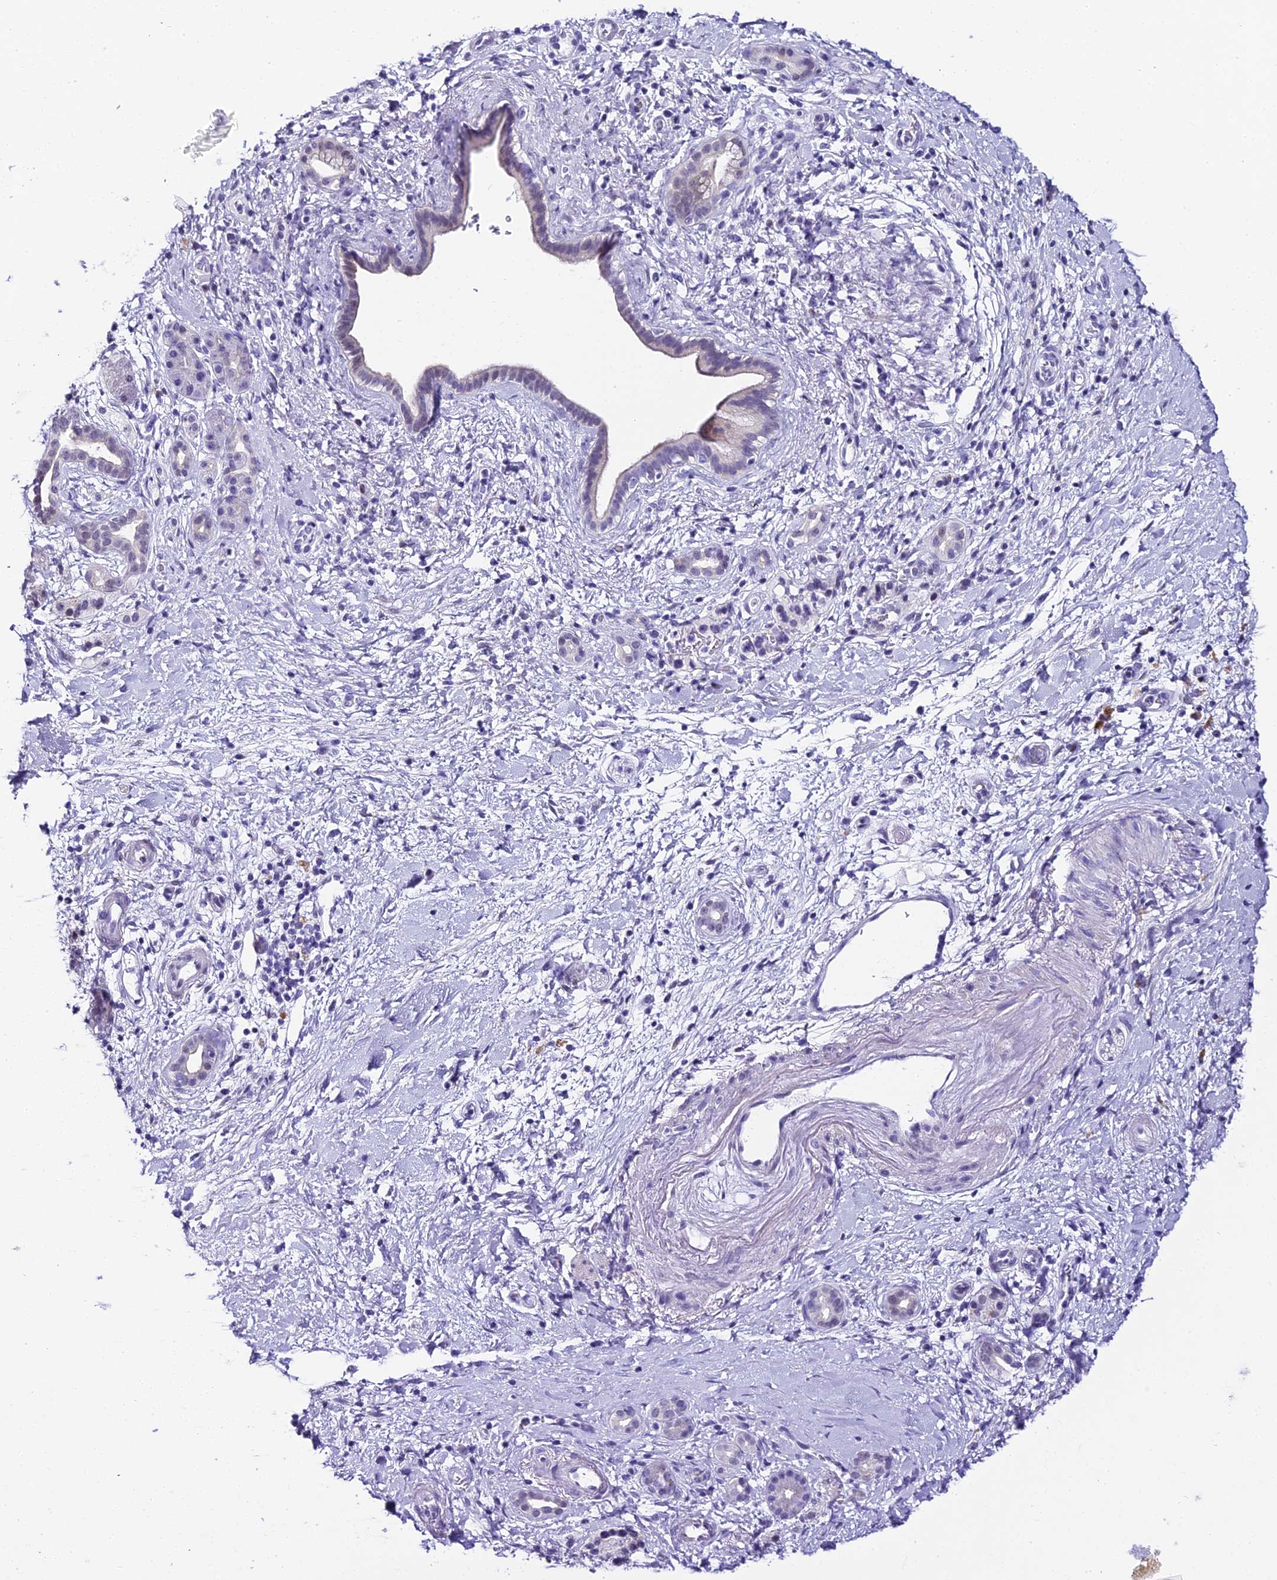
{"staining": {"intensity": "negative", "quantity": "none", "location": "none"}, "tissue": "pancreatic cancer", "cell_type": "Tumor cells", "image_type": "cancer", "snomed": [{"axis": "morphology", "description": "Normal tissue, NOS"}, {"axis": "morphology", "description": "Adenocarcinoma, NOS"}, {"axis": "topography", "description": "Pancreas"}, {"axis": "topography", "description": "Peripheral nerve tissue"}], "caption": "The immunohistochemistry image has no significant expression in tumor cells of adenocarcinoma (pancreatic) tissue.", "gene": "ABHD14A-ACY1", "patient": {"sex": "female", "age": 77}}